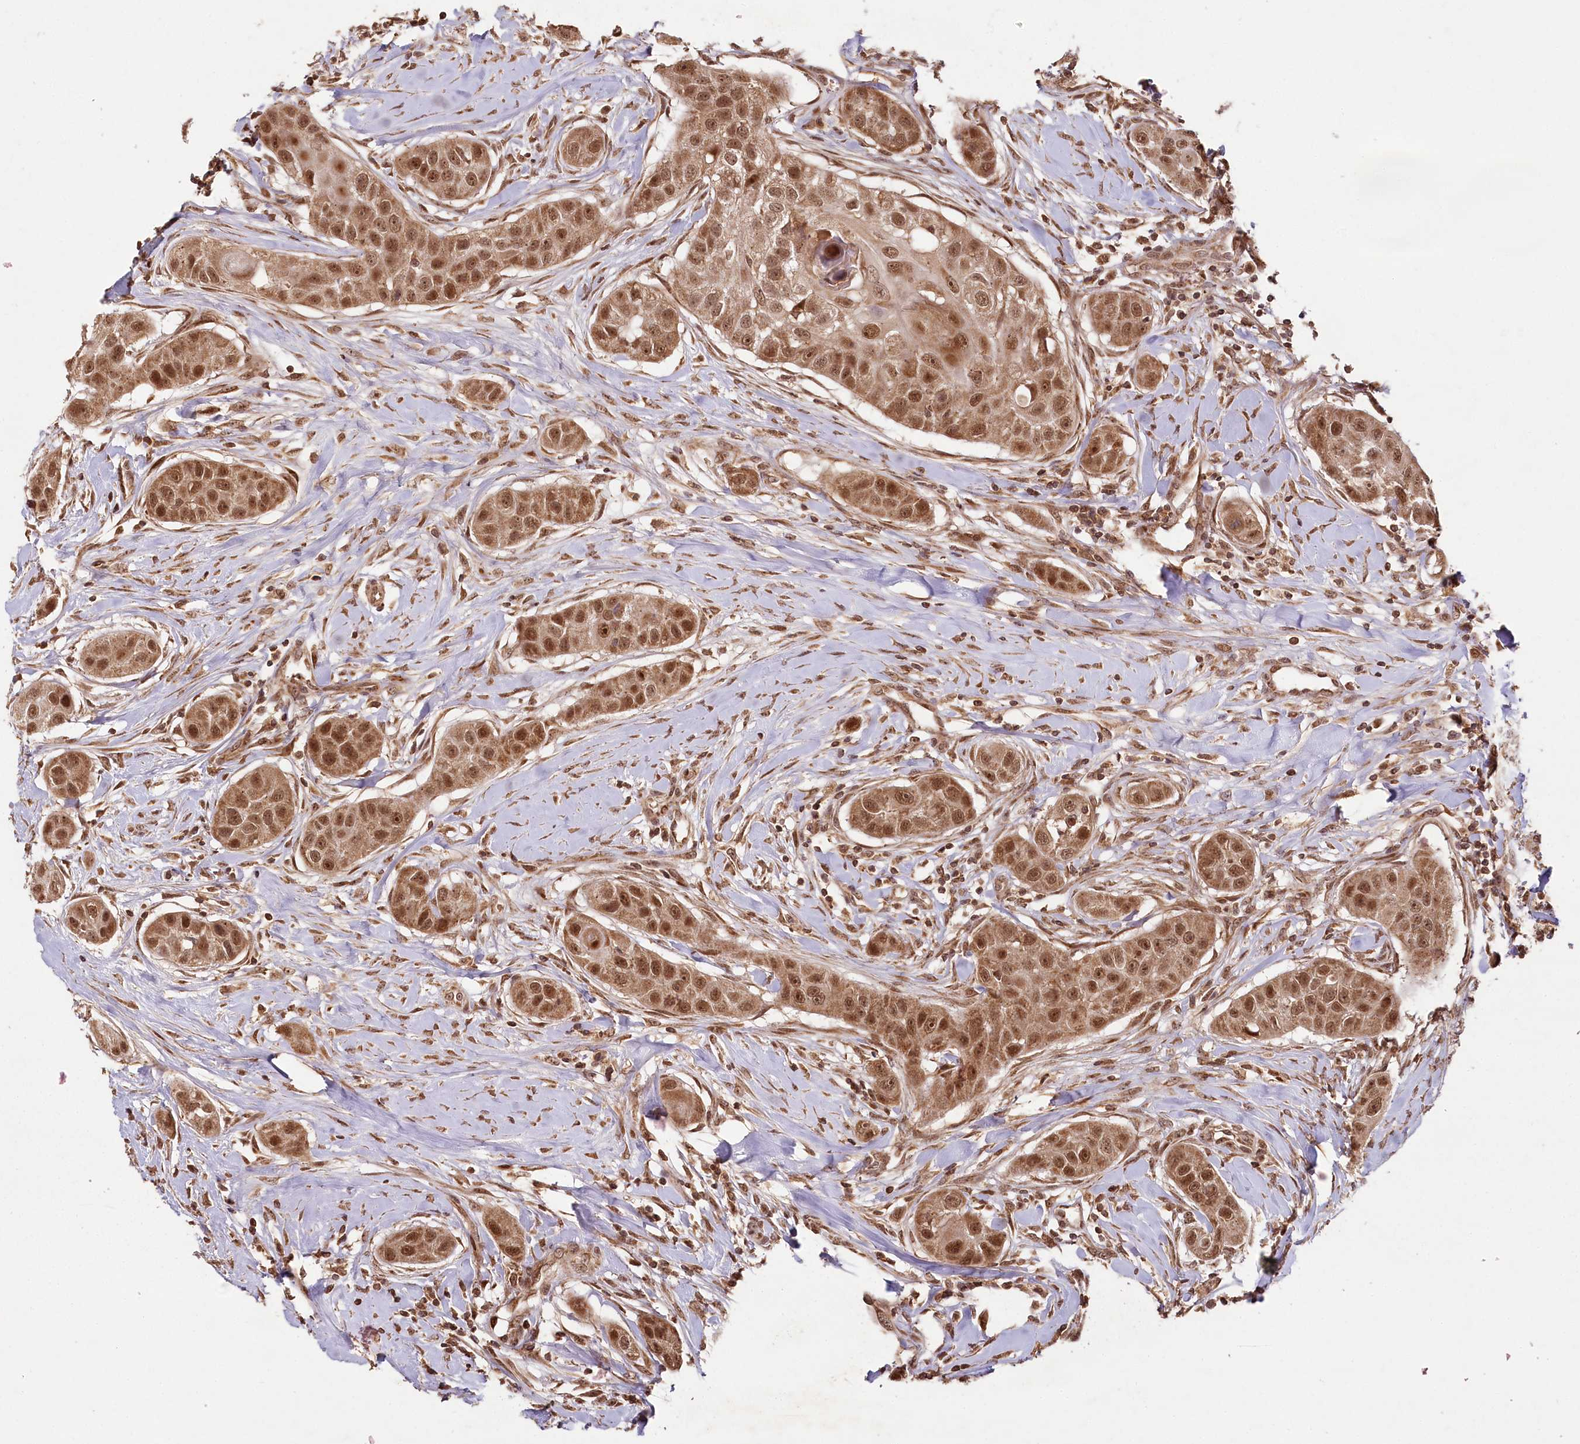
{"staining": {"intensity": "moderate", "quantity": ">75%", "location": "cytoplasmic/membranous,nuclear"}, "tissue": "head and neck cancer", "cell_type": "Tumor cells", "image_type": "cancer", "snomed": [{"axis": "morphology", "description": "Normal tissue, NOS"}, {"axis": "morphology", "description": "Squamous cell carcinoma, NOS"}, {"axis": "topography", "description": "Skeletal muscle"}, {"axis": "topography", "description": "Head-Neck"}], "caption": "Immunohistochemistry (DAB (3,3'-diaminobenzidine)) staining of human squamous cell carcinoma (head and neck) exhibits moderate cytoplasmic/membranous and nuclear protein expression in about >75% of tumor cells. The staining was performed using DAB (3,3'-diaminobenzidine), with brown indicating positive protein expression. Nuclei are stained blue with hematoxylin.", "gene": "MICU1", "patient": {"sex": "male", "age": 51}}